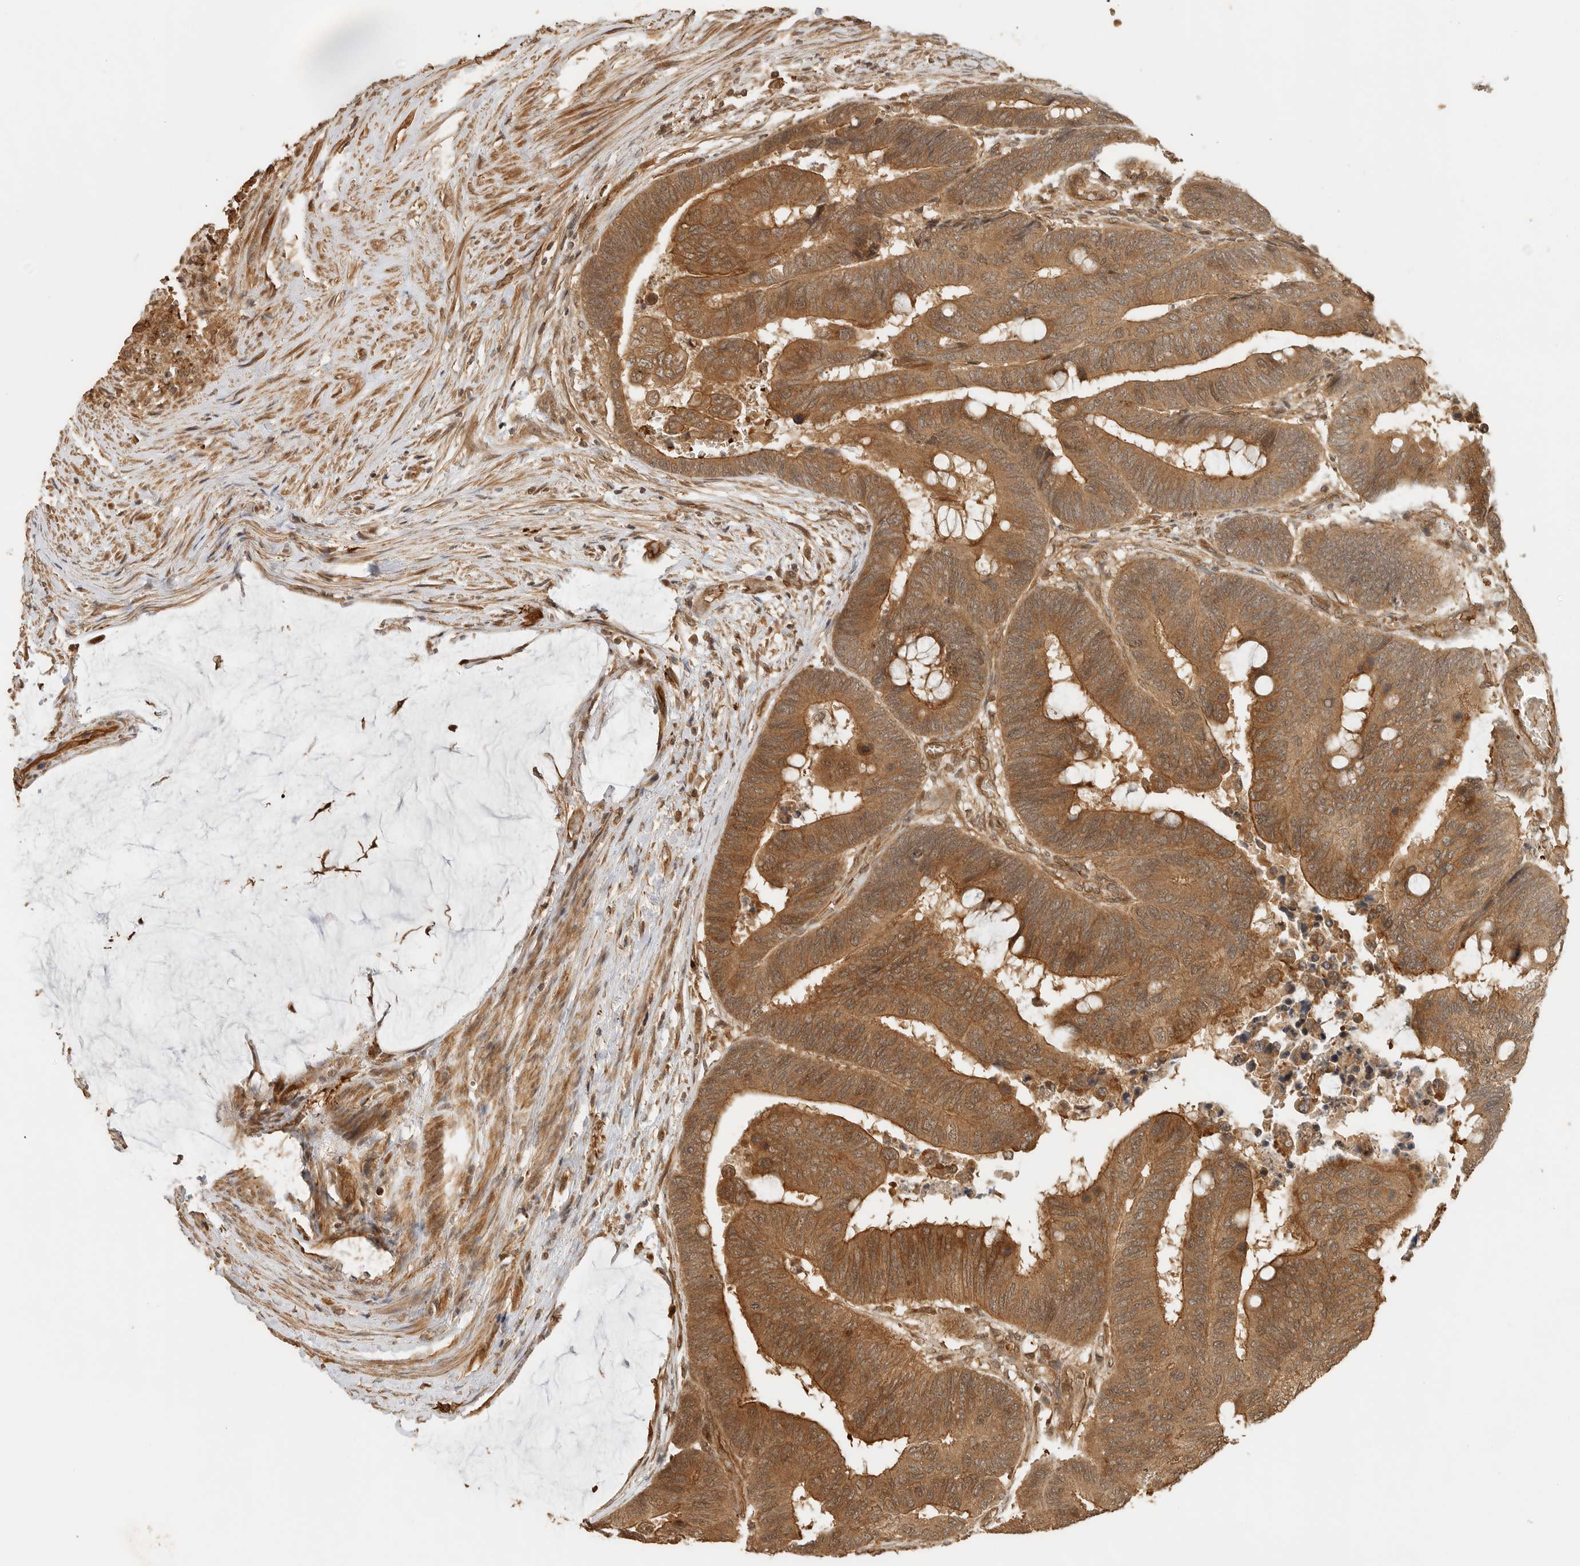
{"staining": {"intensity": "moderate", "quantity": ">75%", "location": "cytoplasmic/membranous"}, "tissue": "colorectal cancer", "cell_type": "Tumor cells", "image_type": "cancer", "snomed": [{"axis": "morphology", "description": "Normal tissue, NOS"}, {"axis": "morphology", "description": "Adenocarcinoma, NOS"}, {"axis": "topography", "description": "Rectum"}], "caption": "Protein staining shows moderate cytoplasmic/membranous positivity in about >75% of tumor cells in colorectal cancer.", "gene": "OTUD6B", "patient": {"sex": "male", "age": 92}}